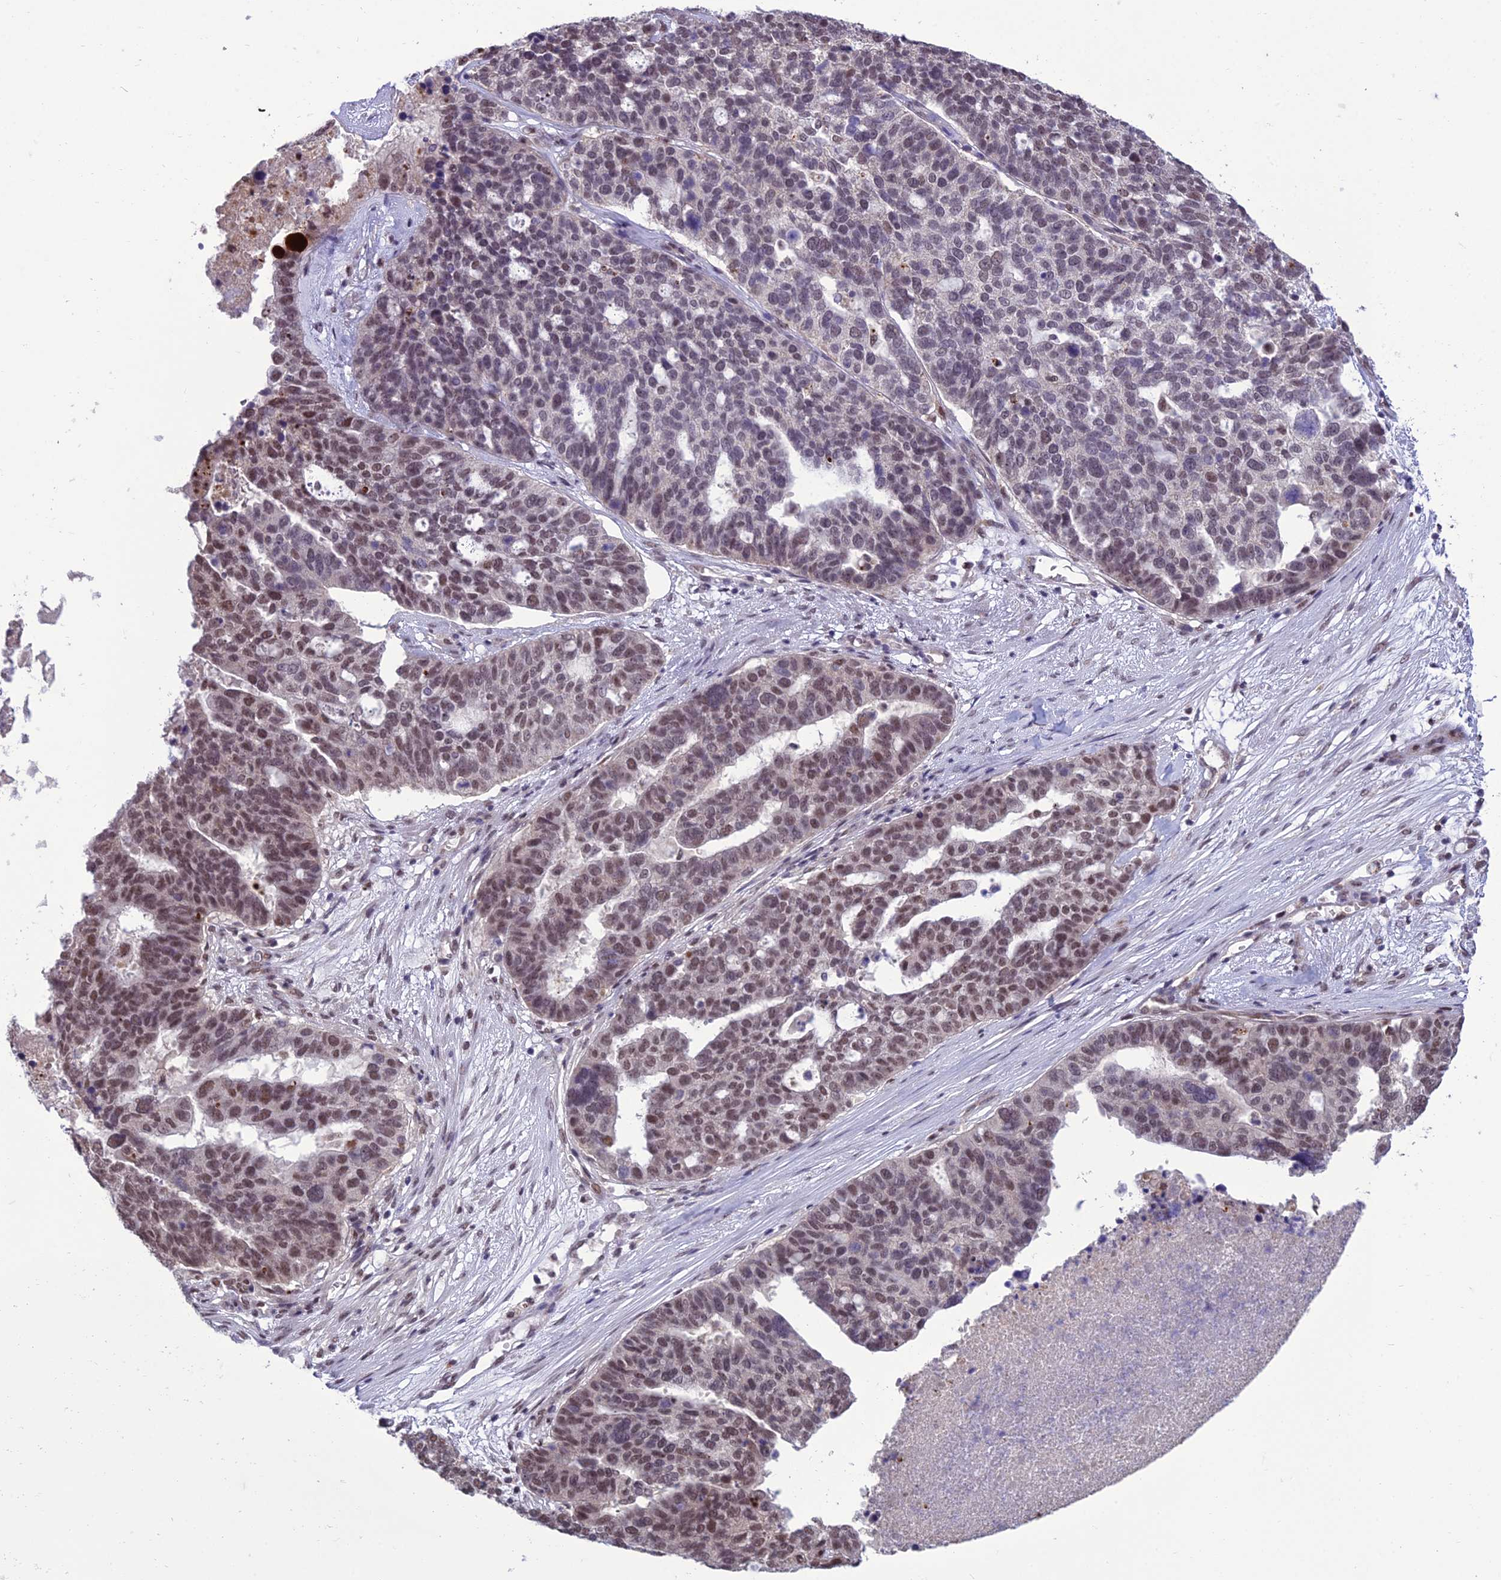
{"staining": {"intensity": "moderate", "quantity": "25%-75%", "location": "nuclear"}, "tissue": "ovarian cancer", "cell_type": "Tumor cells", "image_type": "cancer", "snomed": [{"axis": "morphology", "description": "Cystadenocarcinoma, serous, NOS"}, {"axis": "topography", "description": "Ovary"}], "caption": "Human ovarian cancer stained with a protein marker shows moderate staining in tumor cells.", "gene": "RANBP3", "patient": {"sex": "female", "age": 59}}